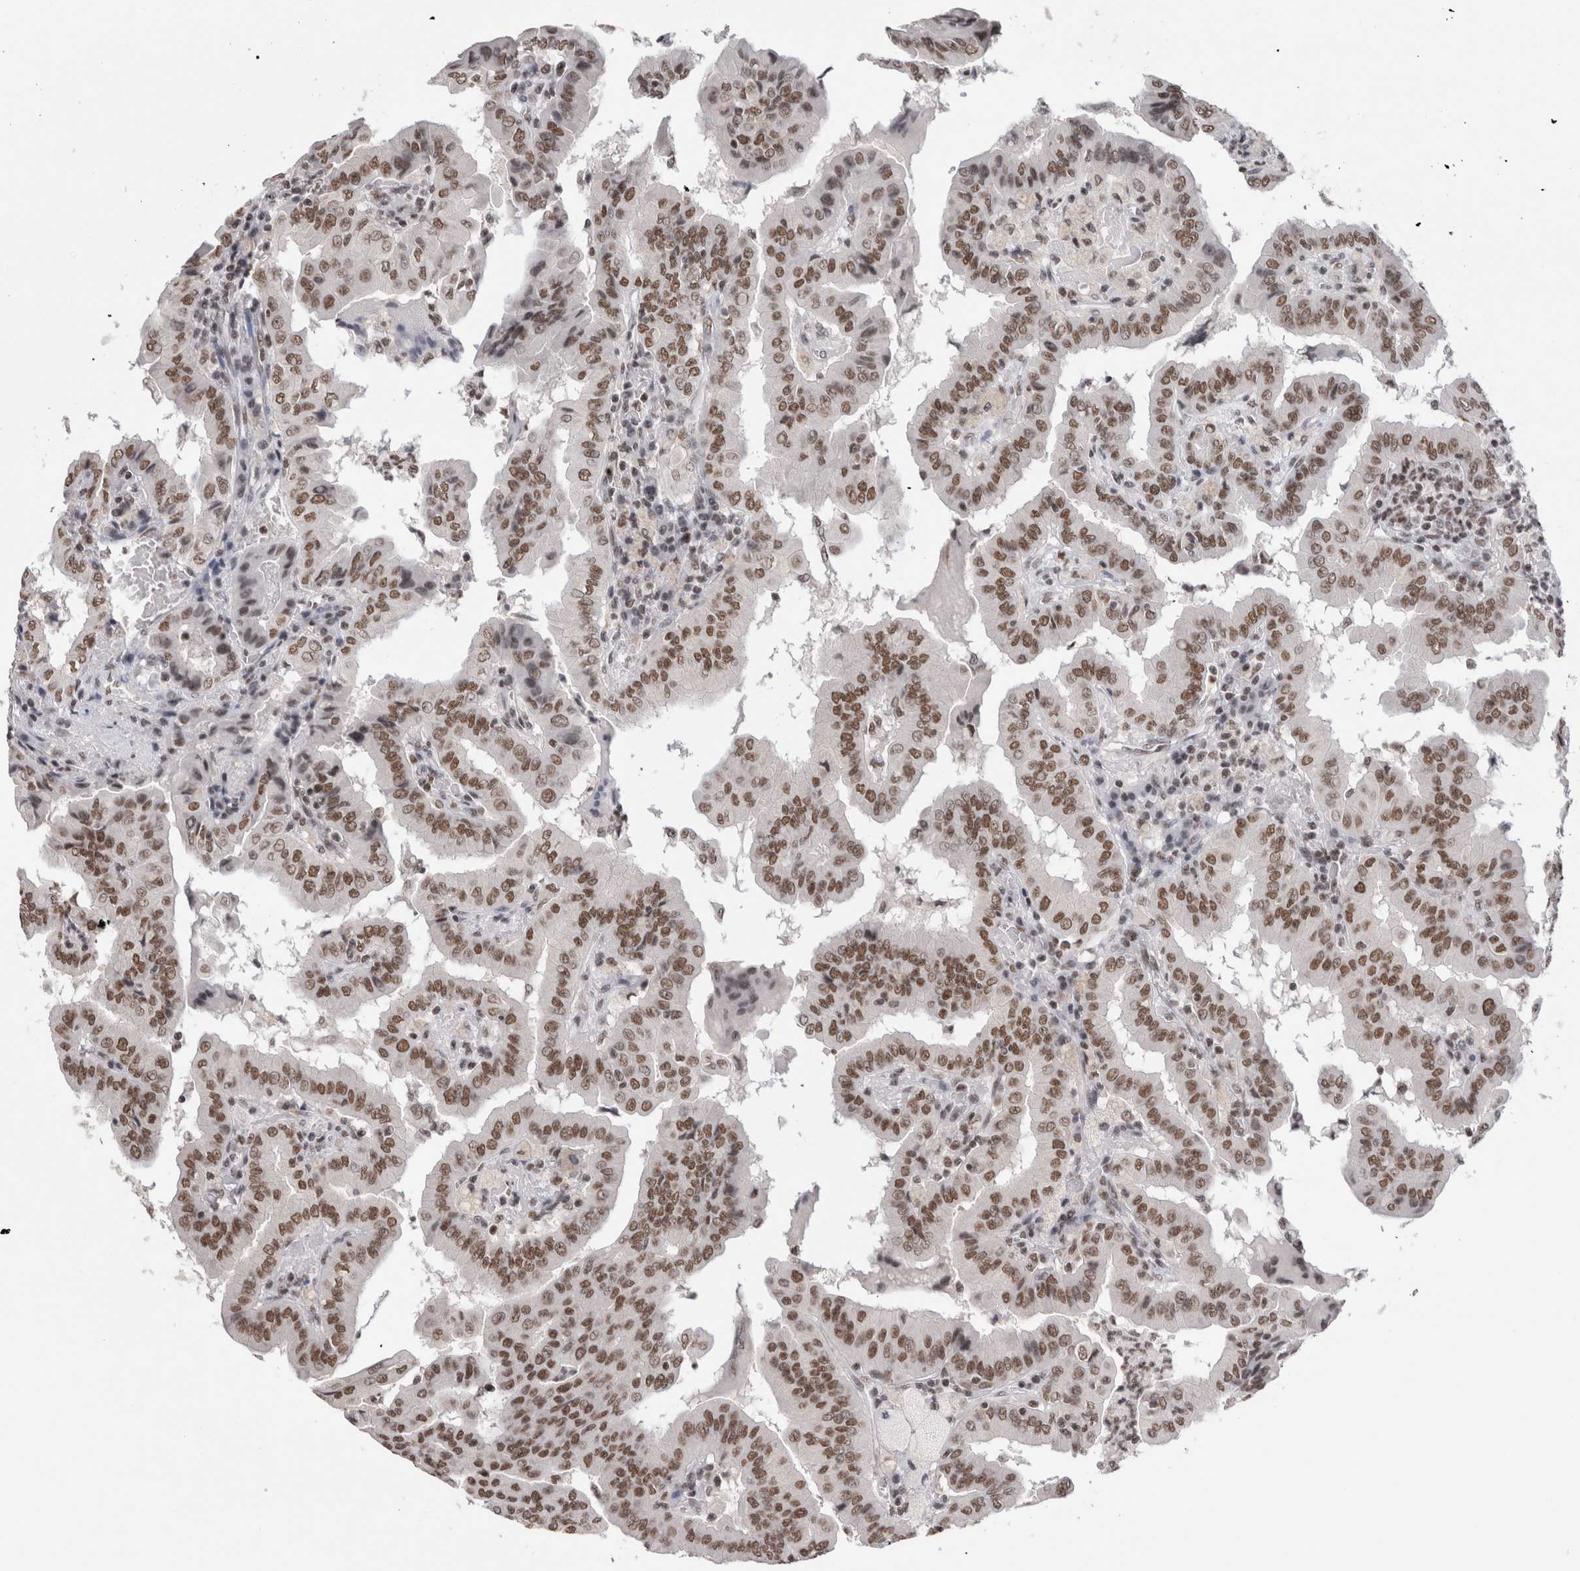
{"staining": {"intensity": "strong", "quantity": ">75%", "location": "nuclear"}, "tissue": "thyroid cancer", "cell_type": "Tumor cells", "image_type": "cancer", "snomed": [{"axis": "morphology", "description": "Papillary adenocarcinoma, NOS"}, {"axis": "topography", "description": "Thyroid gland"}], "caption": "Immunohistochemistry (IHC) of human thyroid cancer (papillary adenocarcinoma) exhibits high levels of strong nuclear staining in approximately >75% of tumor cells.", "gene": "SMC1A", "patient": {"sex": "male", "age": 33}}